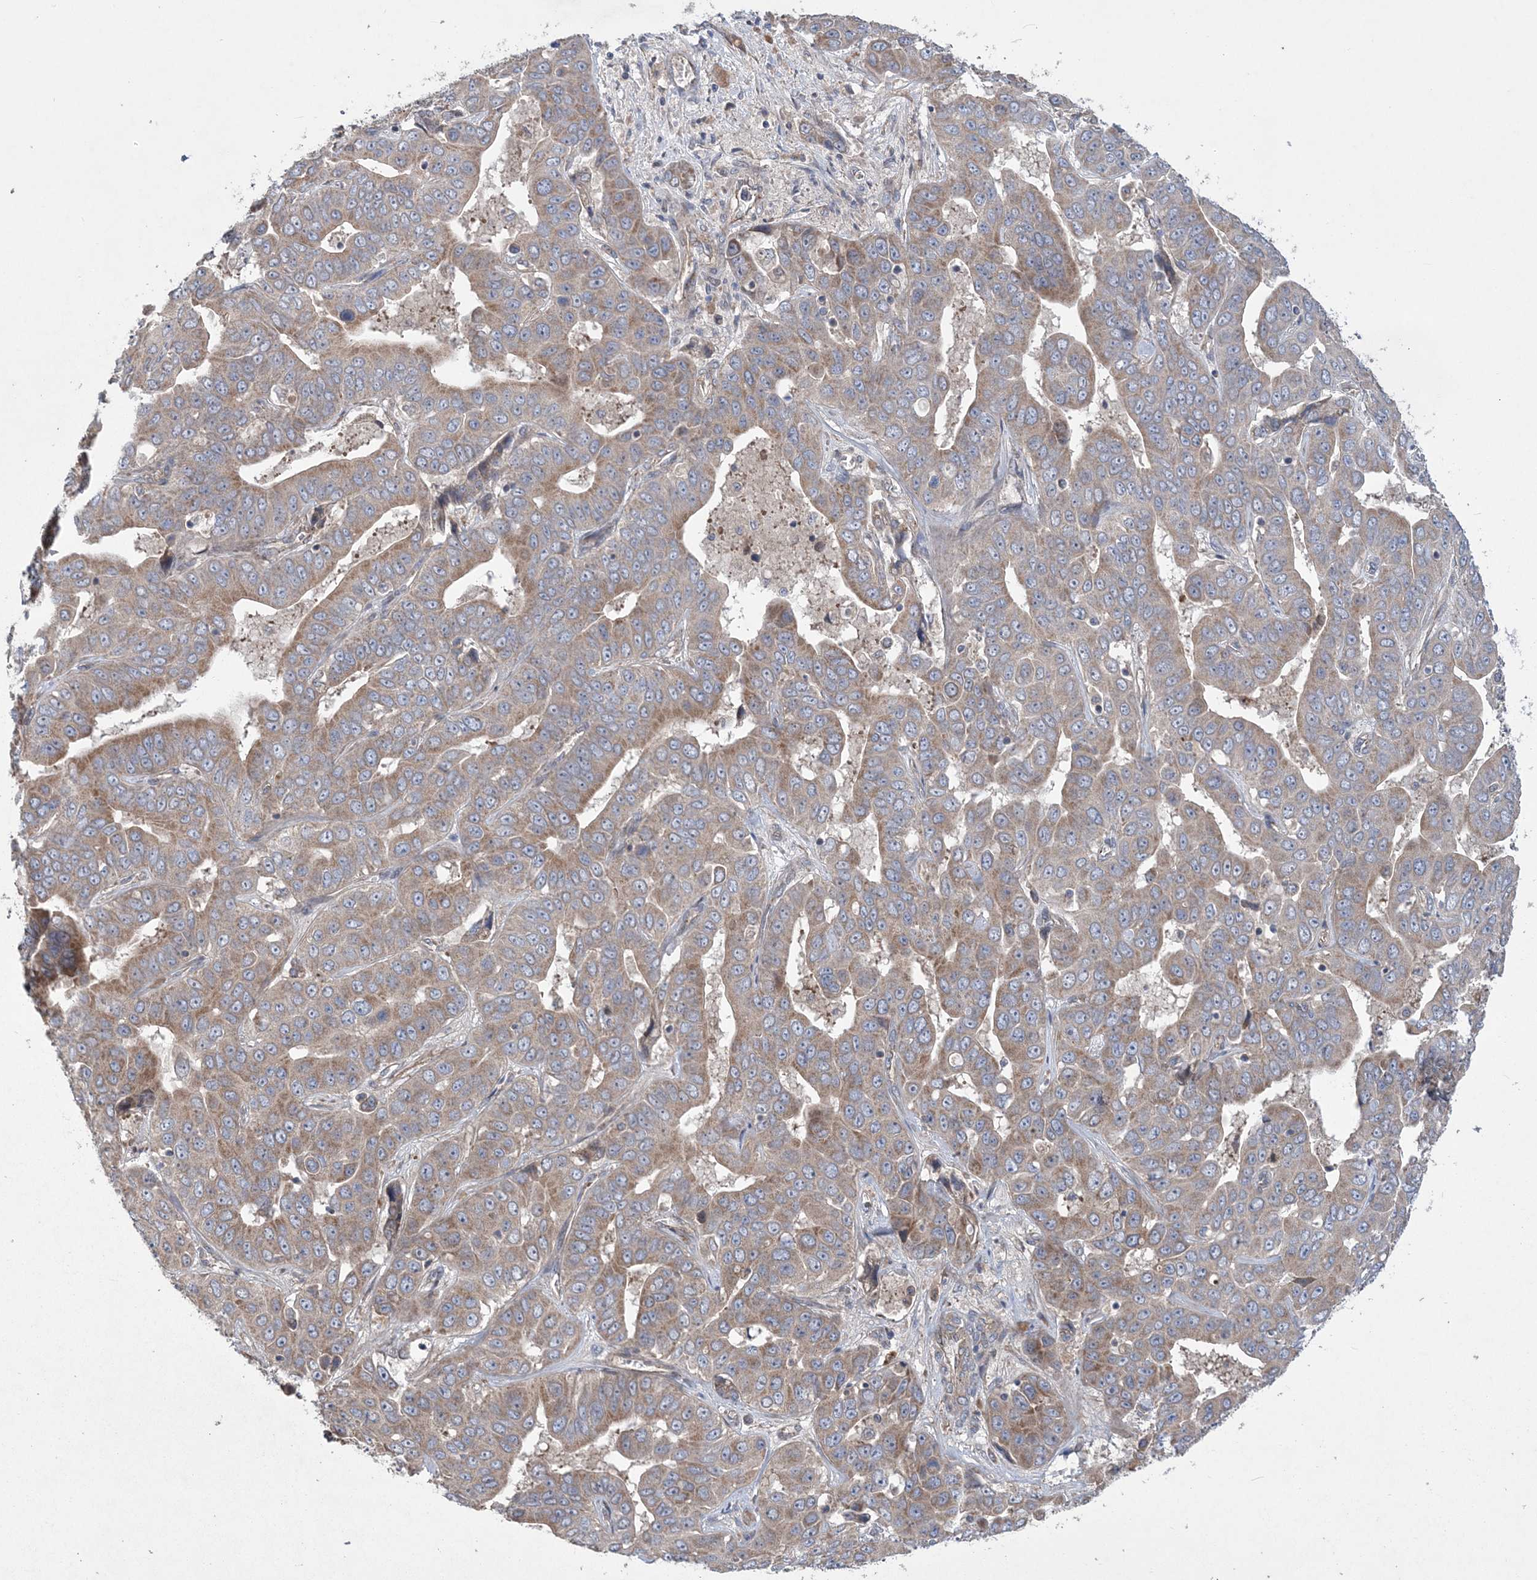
{"staining": {"intensity": "moderate", "quantity": ">75%", "location": "cytoplasmic/membranous"}, "tissue": "liver cancer", "cell_type": "Tumor cells", "image_type": "cancer", "snomed": [{"axis": "morphology", "description": "Cholangiocarcinoma"}, {"axis": "topography", "description": "Liver"}], "caption": "Moderate cytoplasmic/membranous expression for a protein is identified in about >75% of tumor cells of liver cancer using immunohistochemistry (IHC).", "gene": "MTRF1L", "patient": {"sex": "female", "age": 52}}